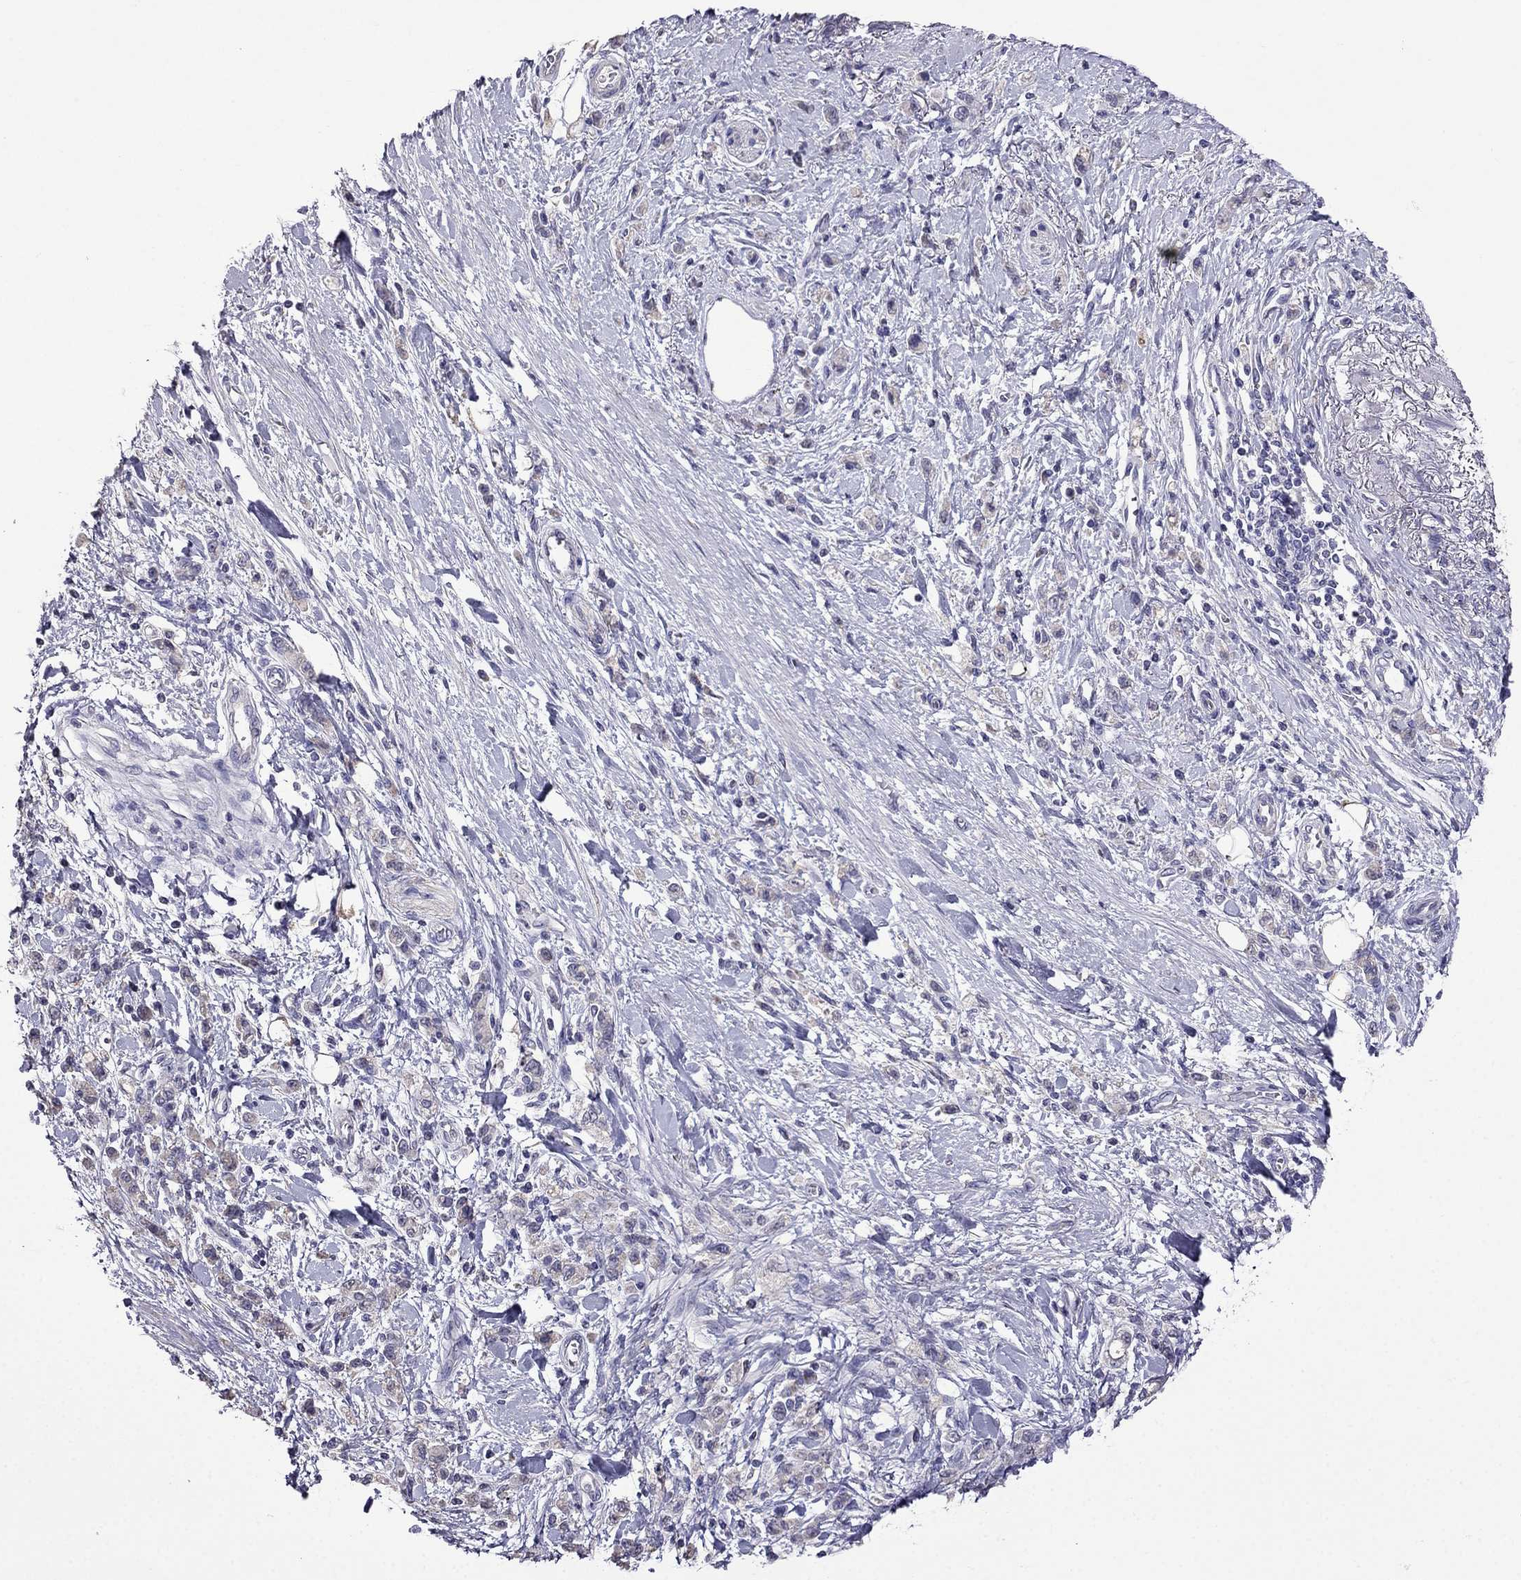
{"staining": {"intensity": "negative", "quantity": "none", "location": "none"}, "tissue": "stomach cancer", "cell_type": "Tumor cells", "image_type": "cancer", "snomed": [{"axis": "morphology", "description": "Adenocarcinoma, NOS"}, {"axis": "topography", "description": "Stomach"}], "caption": "Immunohistochemical staining of human stomach cancer exhibits no significant staining in tumor cells.", "gene": "AK5", "patient": {"sex": "male", "age": 77}}